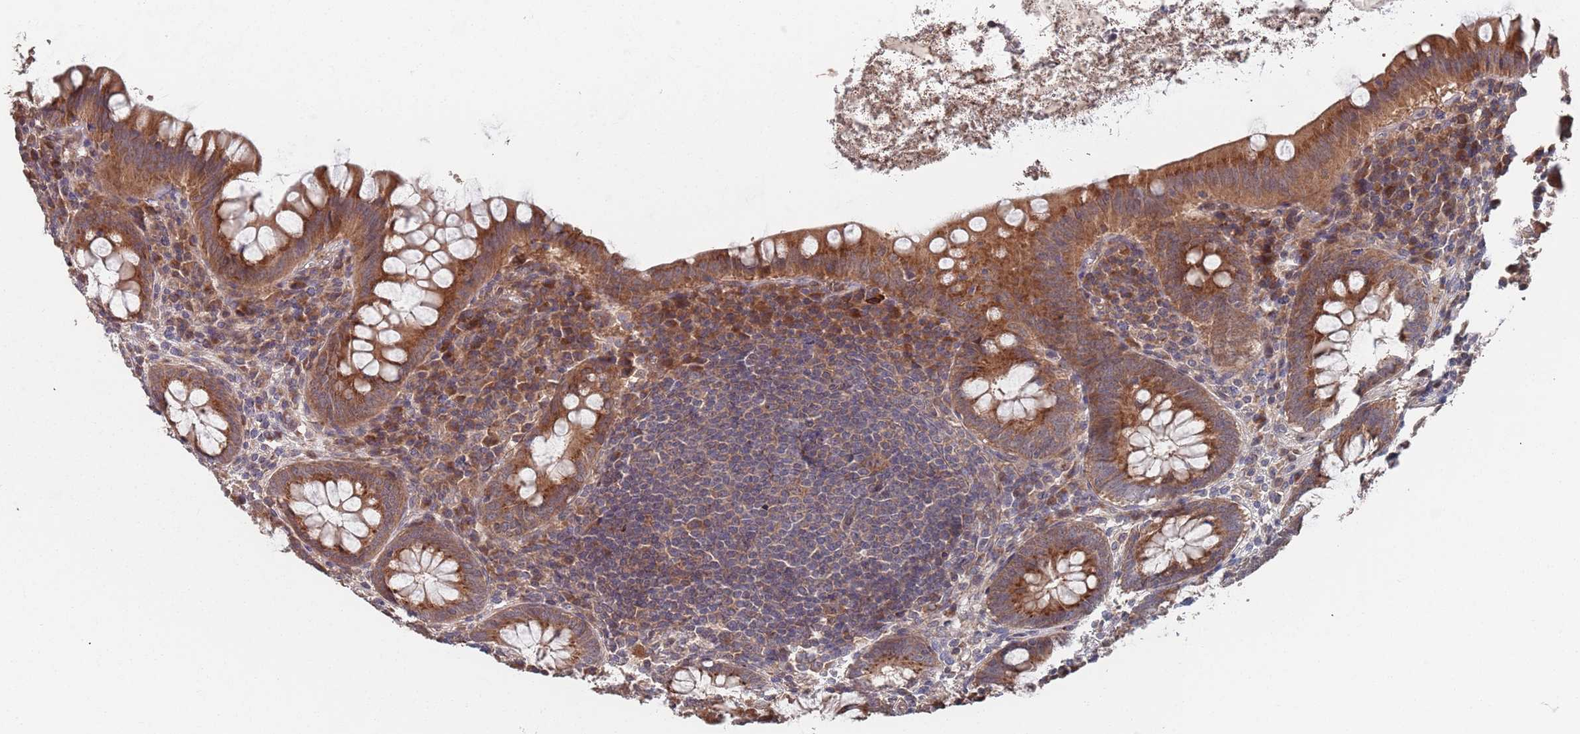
{"staining": {"intensity": "strong", "quantity": ">75%", "location": "cytoplasmic/membranous"}, "tissue": "appendix", "cell_type": "Glandular cells", "image_type": "normal", "snomed": [{"axis": "morphology", "description": "Normal tissue, NOS"}, {"axis": "topography", "description": "Appendix"}], "caption": "IHC photomicrograph of normal appendix: appendix stained using IHC displays high levels of strong protein expression localized specifically in the cytoplasmic/membranous of glandular cells, appearing as a cytoplasmic/membranous brown color.", "gene": "UNC45A", "patient": {"sex": "female", "age": 33}}